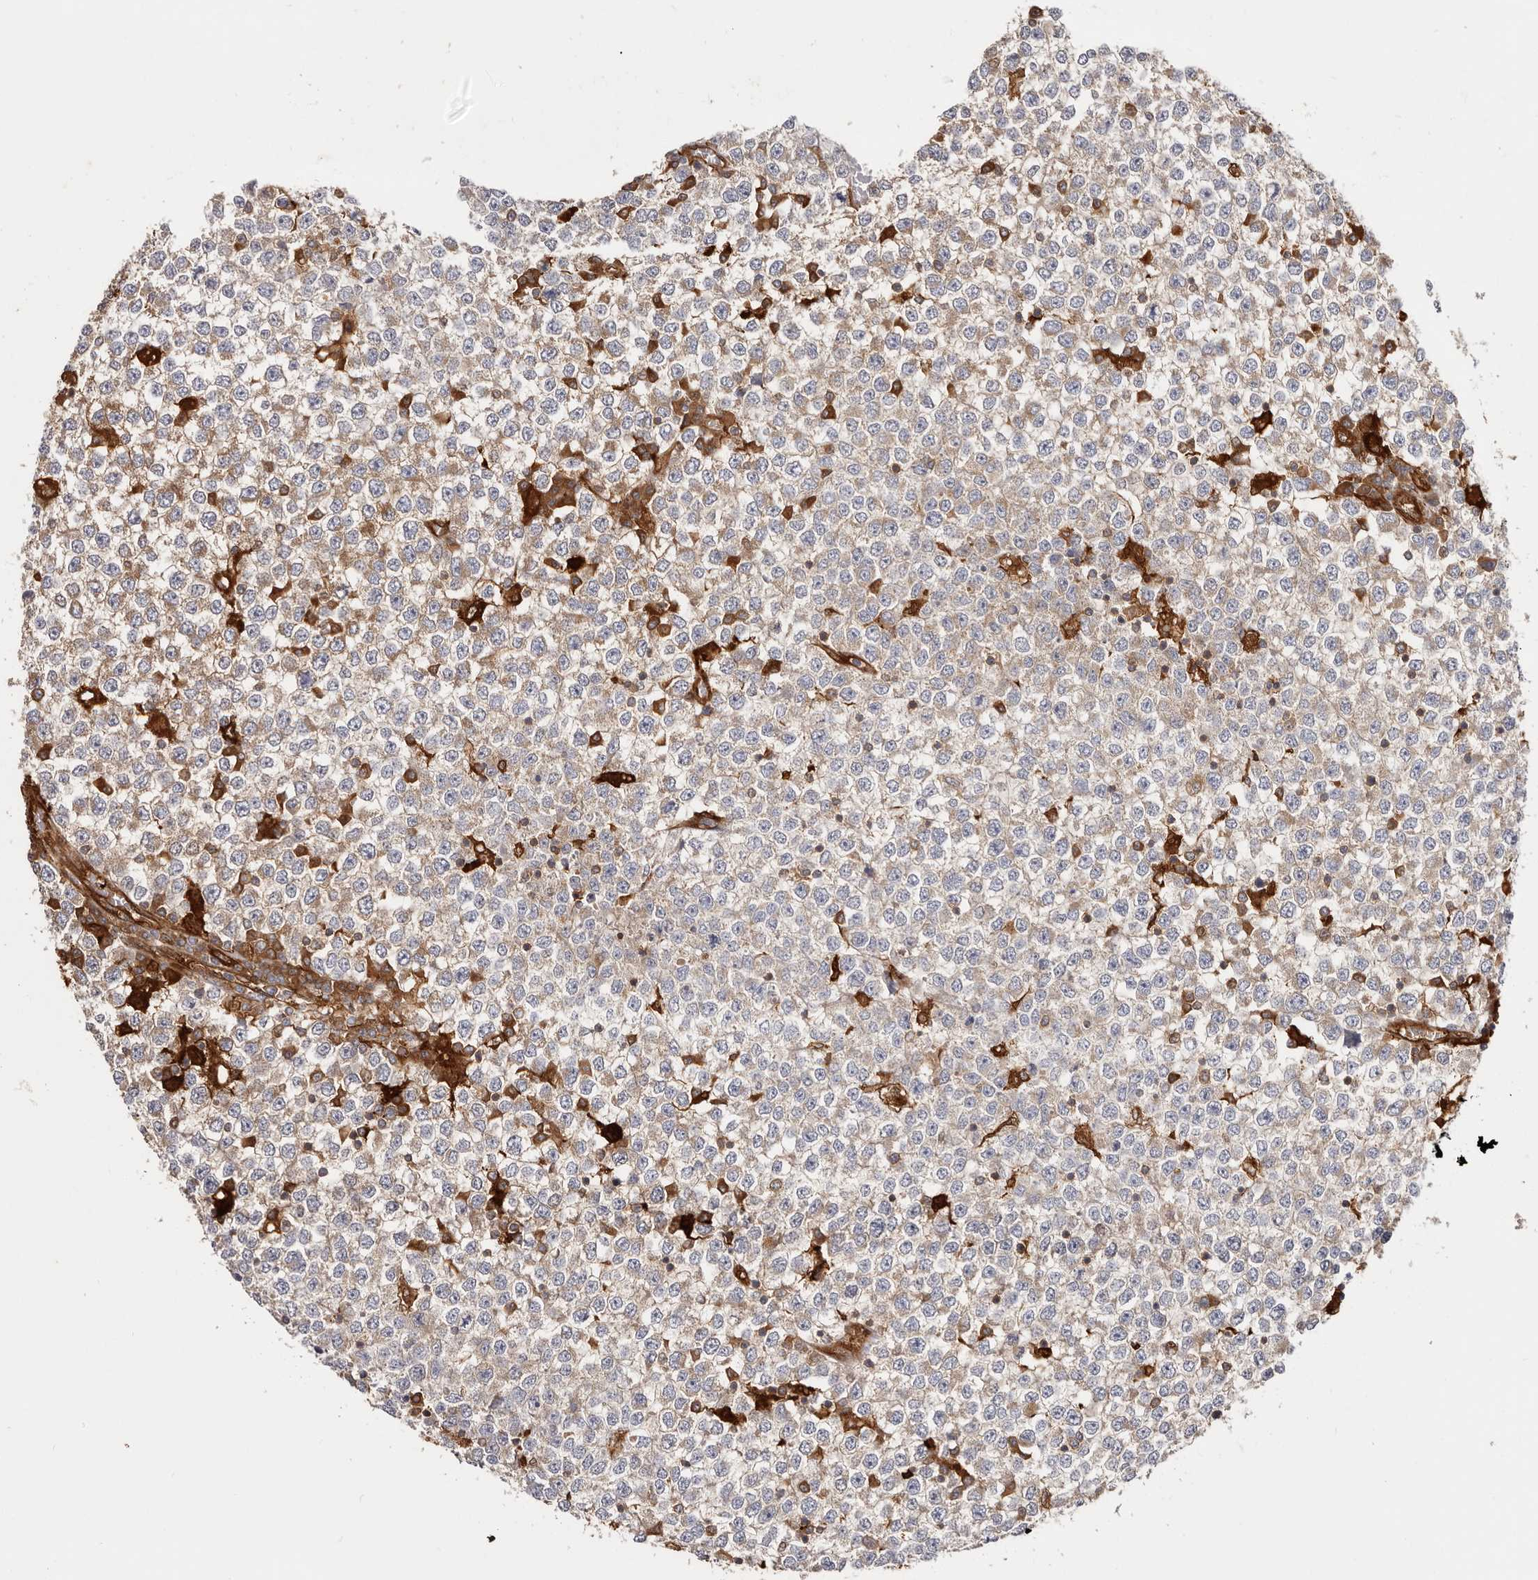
{"staining": {"intensity": "weak", "quantity": "25%-75%", "location": "cytoplasmic/membranous"}, "tissue": "testis cancer", "cell_type": "Tumor cells", "image_type": "cancer", "snomed": [{"axis": "morphology", "description": "Seminoma, NOS"}, {"axis": "topography", "description": "Testis"}], "caption": "Tumor cells demonstrate low levels of weak cytoplasmic/membranous positivity in approximately 25%-75% of cells in human testis cancer (seminoma).", "gene": "LAP3", "patient": {"sex": "male", "age": 65}}